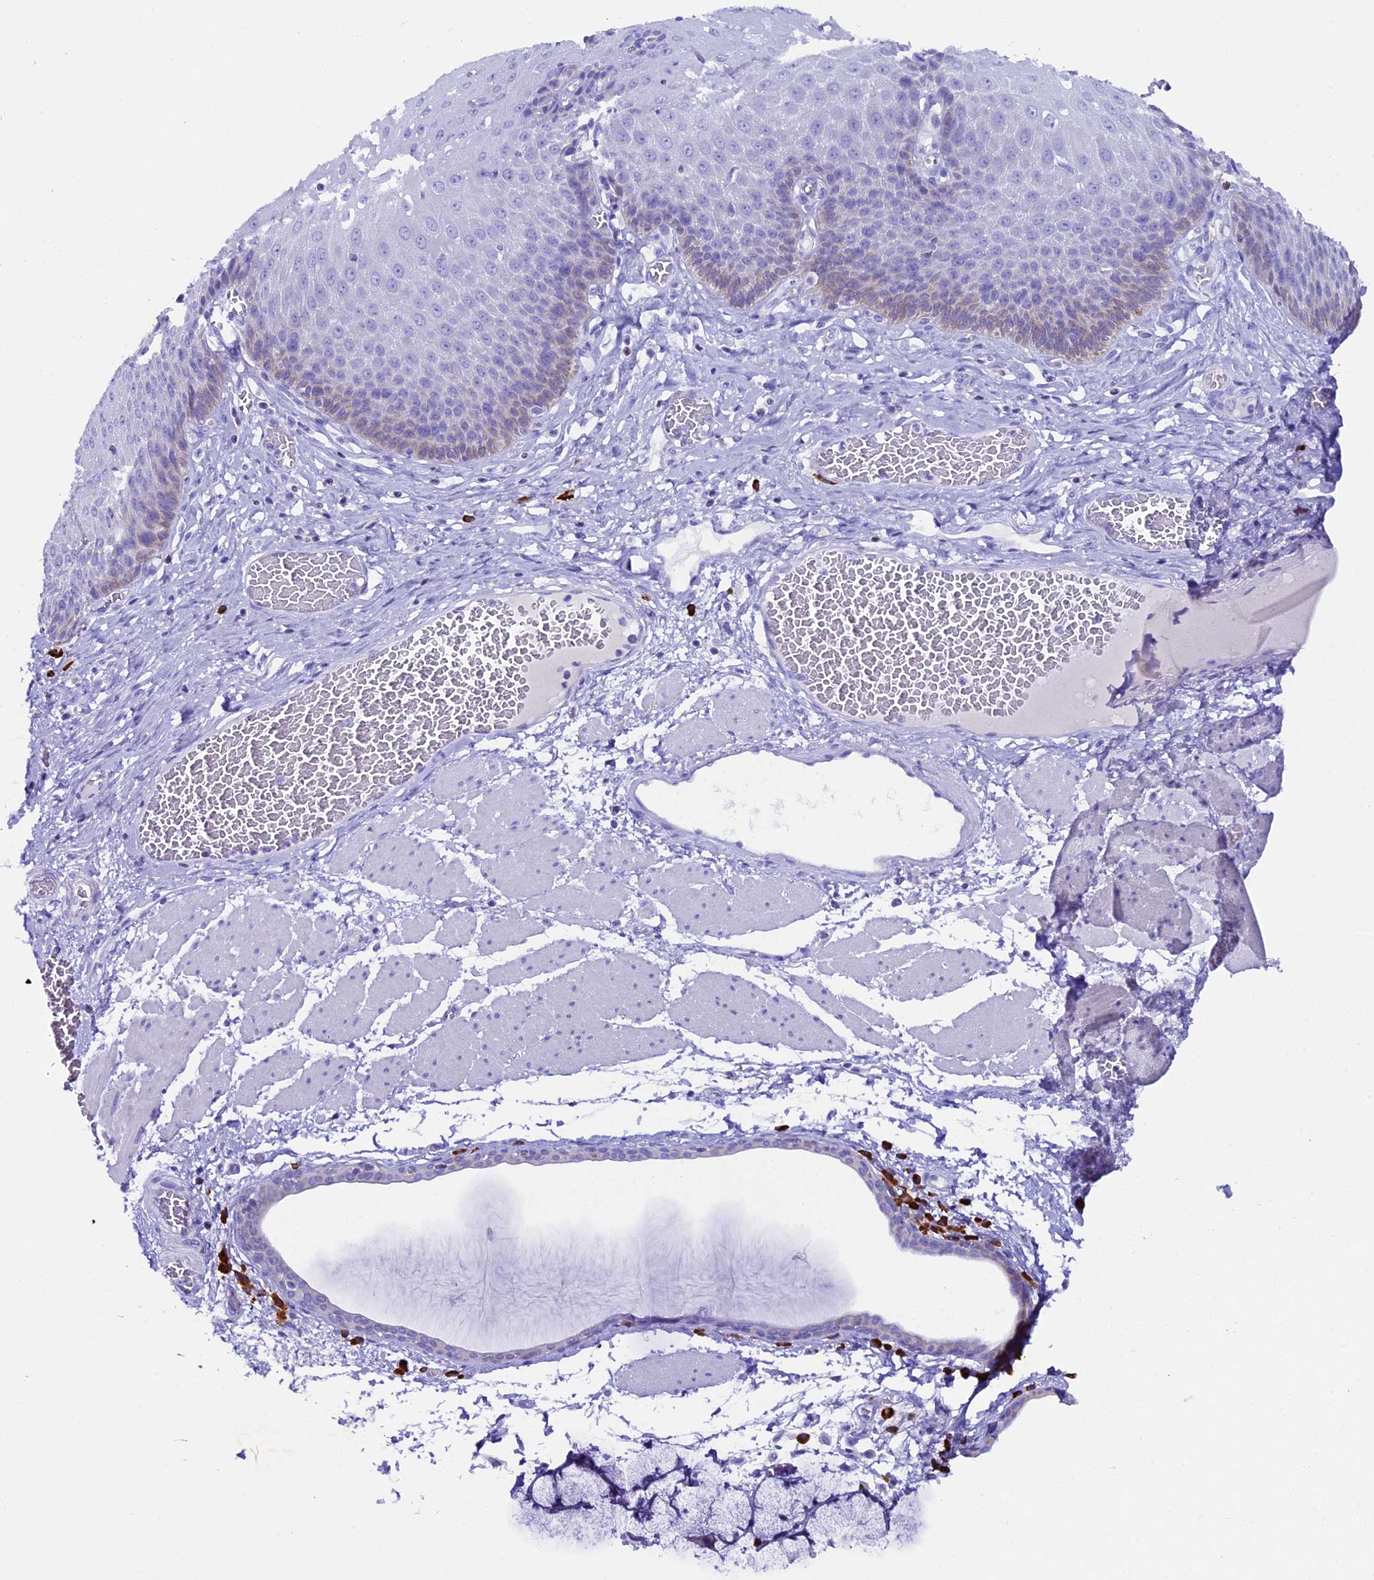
{"staining": {"intensity": "moderate", "quantity": "<25%", "location": "cytoplasmic/membranous"}, "tissue": "esophagus", "cell_type": "Squamous epithelial cells", "image_type": "normal", "snomed": [{"axis": "morphology", "description": "Normal tissue, NOS"}, {"axis": "topography", "description": "Esophagus"}], "caption": "Immunohistochemical staining of normal human esophagus shows <25% levels of moderate cytoplasmic/membranous protein staining in about <25% of squamous epithelial cells.", "gene": "FKBP11", "patient": {"sex": "male", "age": 60}}